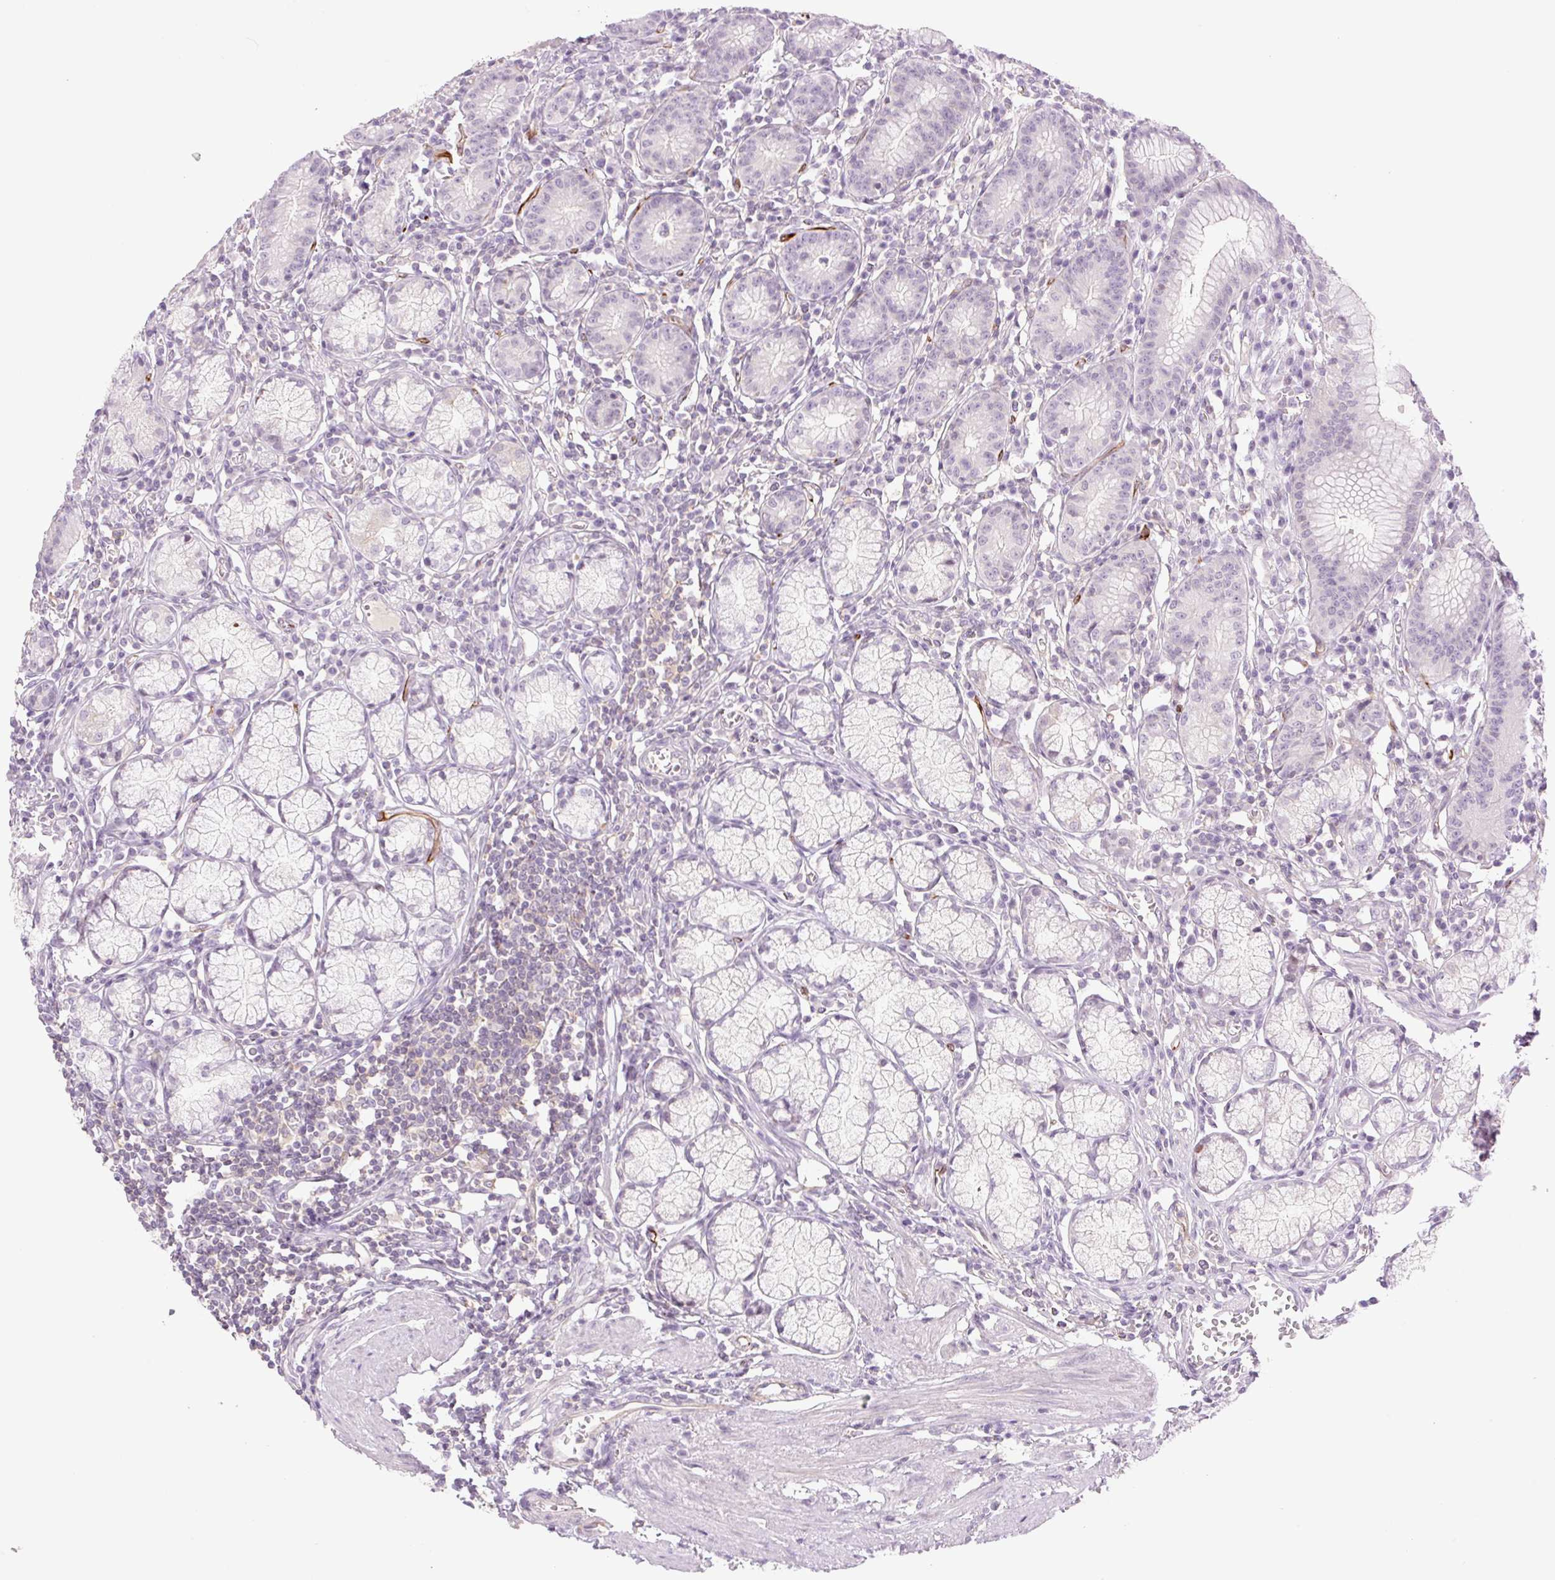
{"staining": {"intensity": "negative", "quantity": "none", "location": "none"}, "tissue": "stomach", "cell_type": "Glandular cells", "image_type": "normal", "snomed": [{"axis": "morphology", "description": "Normal tissue, NOS"}, {"axis": "topography", "description": "Stomach"}], "caption": "An IHC histopathology image of normal stomach is shown. There is no staining in glandular cells of stomach. The staining was performed using DAB (3,3'-diaminobenzidine) to visualize the protein expression in brown, while the nuclei were stained in blue with hematoxylin (Magnification: 20x).", "gene": "ZFYVE21", "patient": {"sex": "male", "age": 55}}